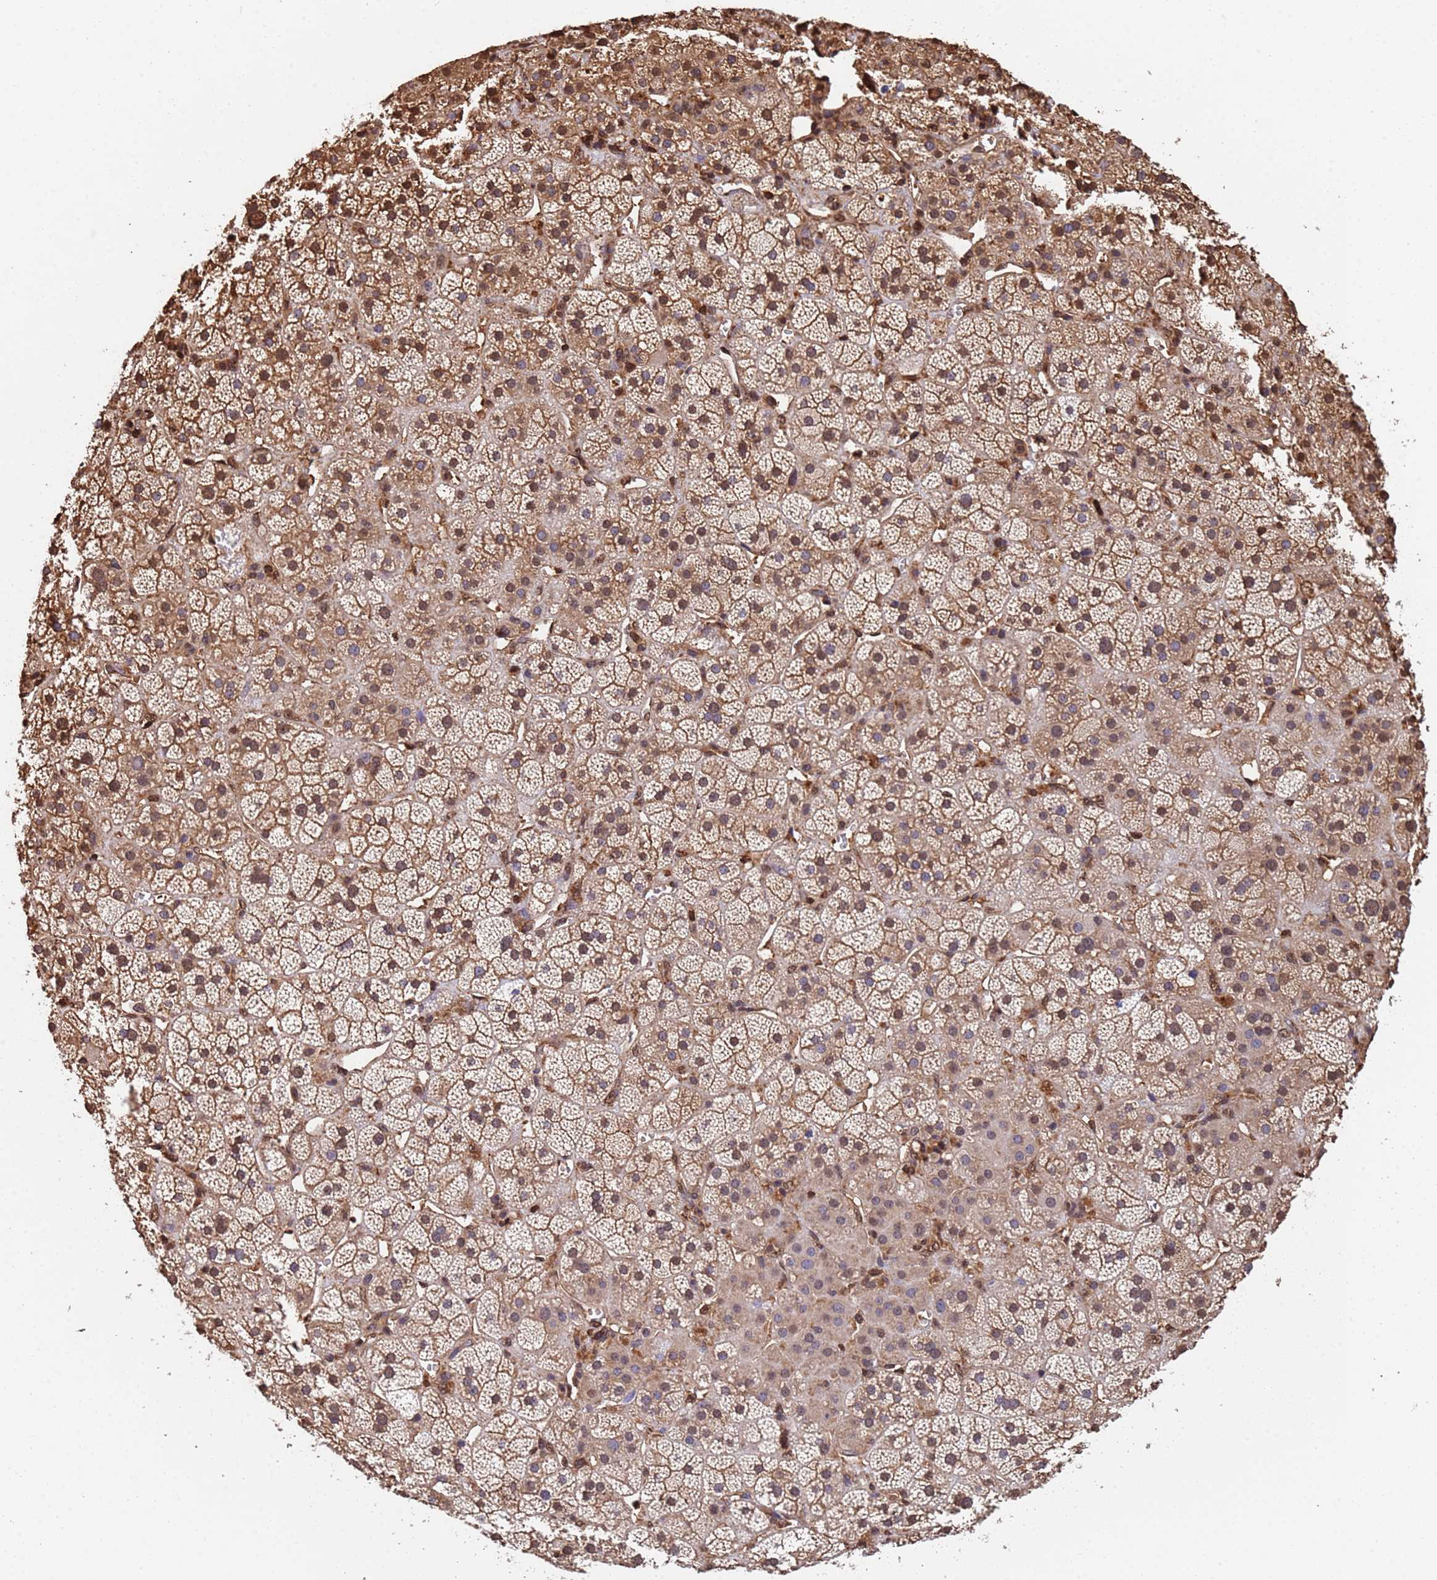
{"staining": {"intensity": "moderate", "quantity": ">75%", "location": "cytoplasmic/membranous,nuclear"}, "tissue": "adrenal gland", "cell_type": "Glandular cells", "image_type": "normal", "snomed": [{"axis": "morphology", "description": "Normal tissue, NOS"}, {"axis": "topography", "description": "Adrenal gland"}], "caption": "IHC (DAB) staining of normal adrenal gland demonstrates moderate cytoplasmic/membranous,nuclear protein expression in approximately >75% of glandular cells.", "gene": "SUMO2", "patient": {"sex": "female", "age": 70}}